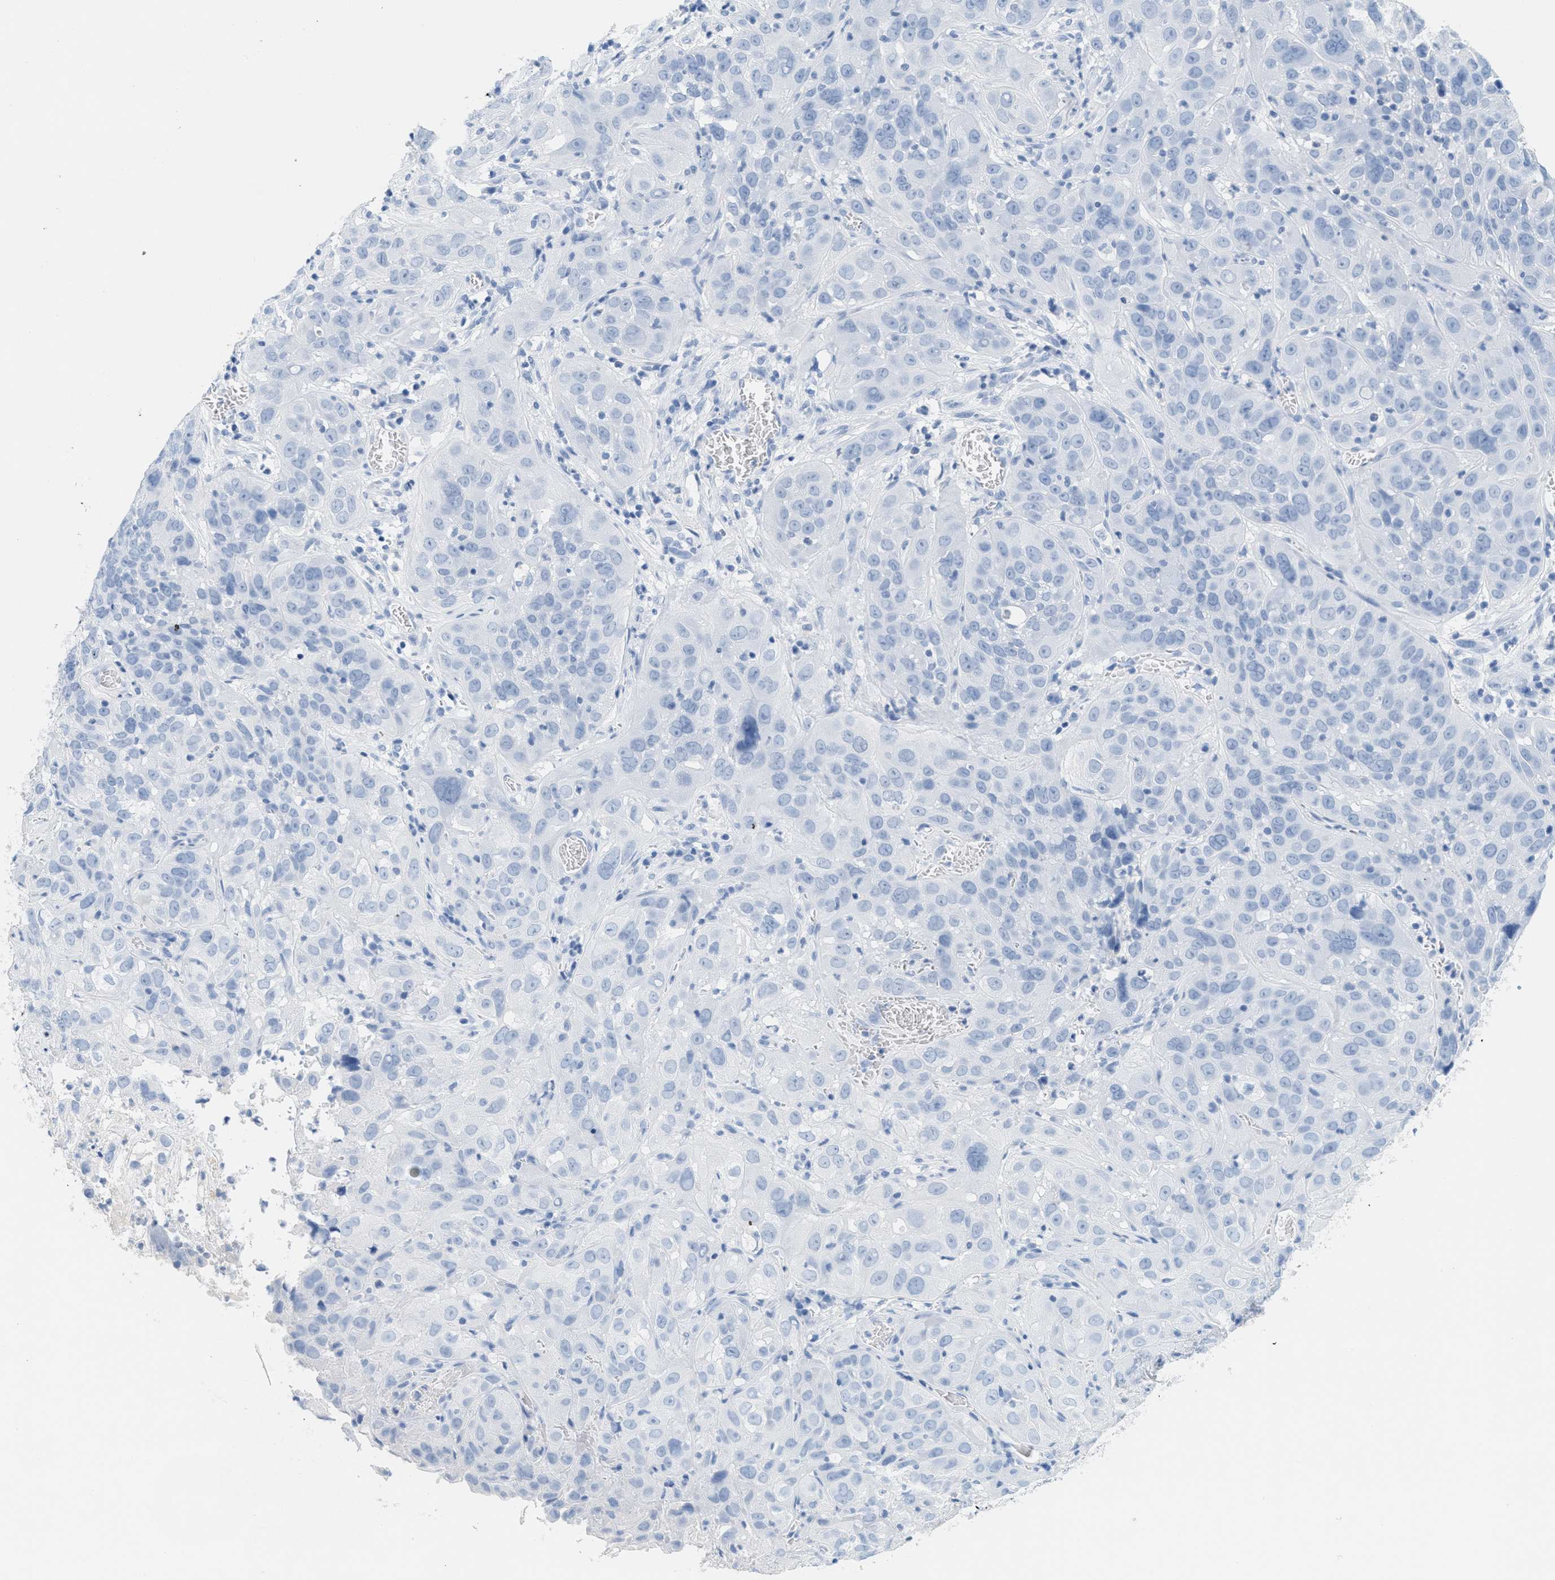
{"staining": {"intensity": "negative", "quantity": "none", "location": "none"}, "tissue": "cervical cancer", "cell_type": "Tumor cells", "image_type": "cancer", "snomed": [{"axis": "morphology", "description": "Squamous cell carcinoma, NOS"}, {"axis": "topography", "description": "Cervix"}], "caption": "The histopathology image displays no staining of tumor cells in squamous cell carcinoma (cervical).", "gene": "GPM6A", "patient": {"sex": "female", "age": 32}}